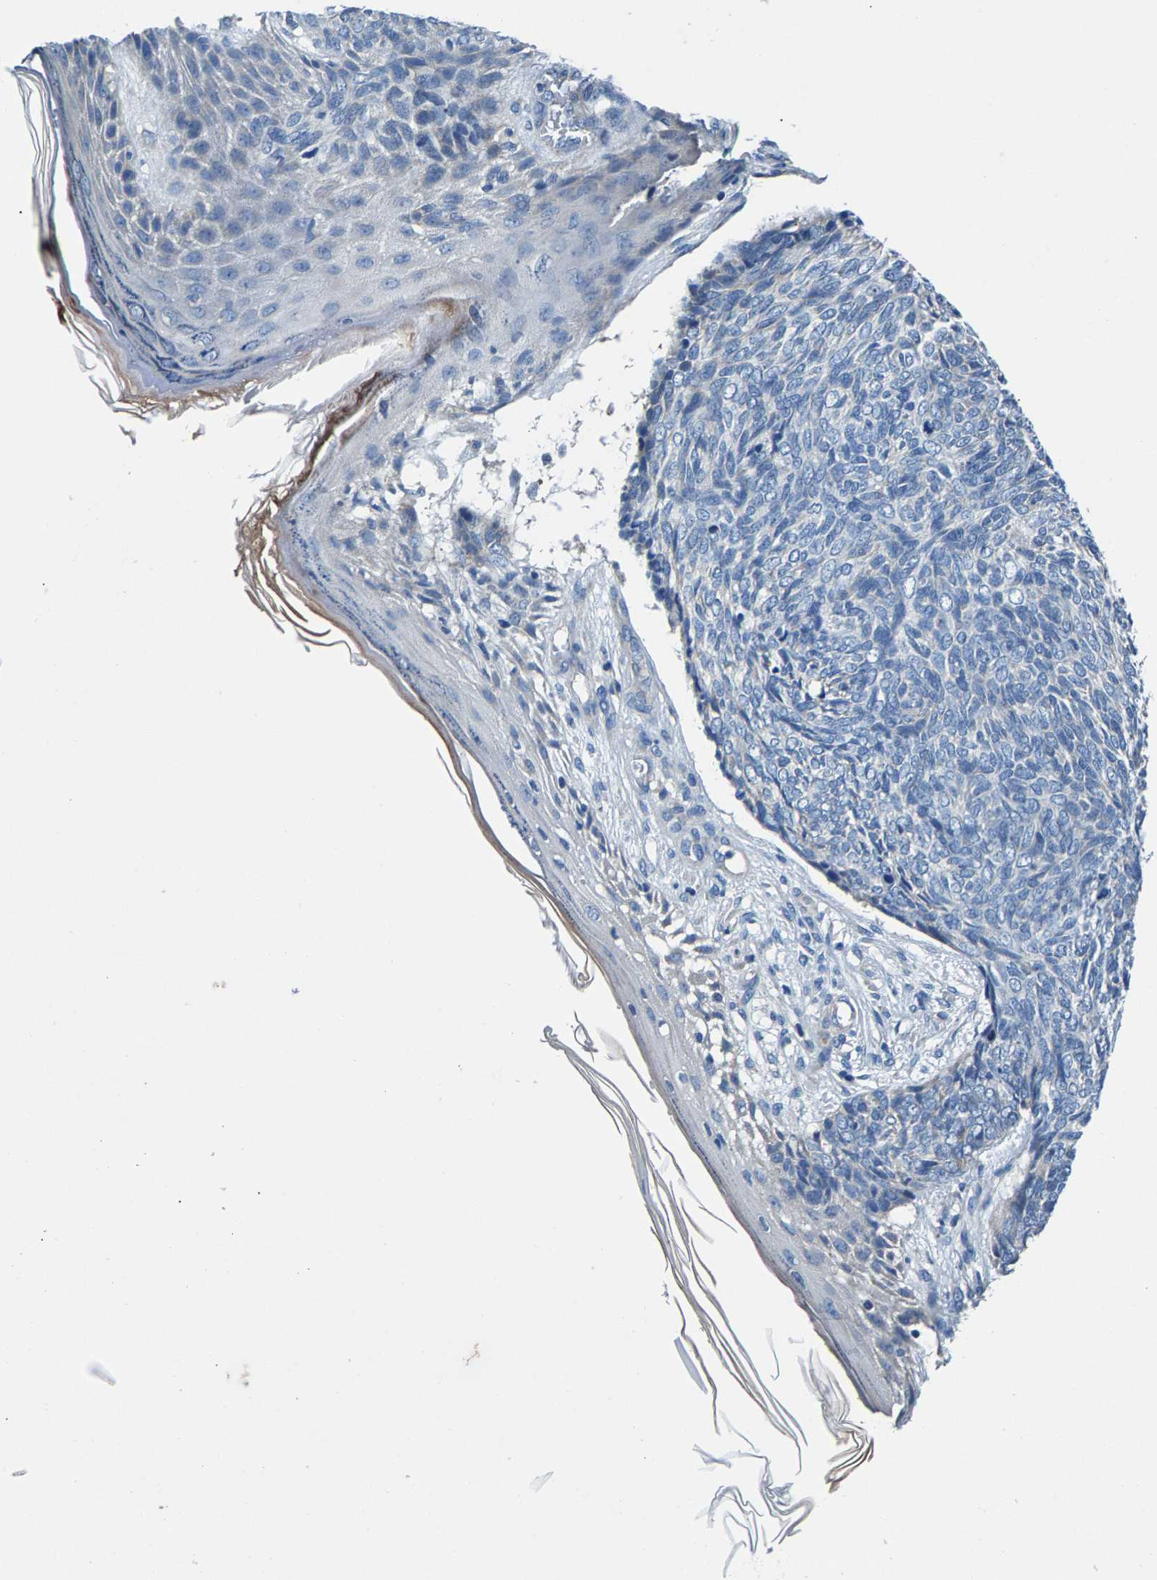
{"staining": {"intensity": "negative", "quantity": "none", "location": "none"}, "tissue": "skin cancer", "cell_type": "Tumor cells", "image_type": "cancer", "snomed": [{"axis": "morphology", "description": "Basal cell carcinoma"}, {"axis": "topography", "description": "Skin"}], "caption": "Tumor cells are negative for brown protein staining in basal cell carcinoma (skin).", "gene": "CDRT4", "patient": {"sex": "female", "age": 84}}